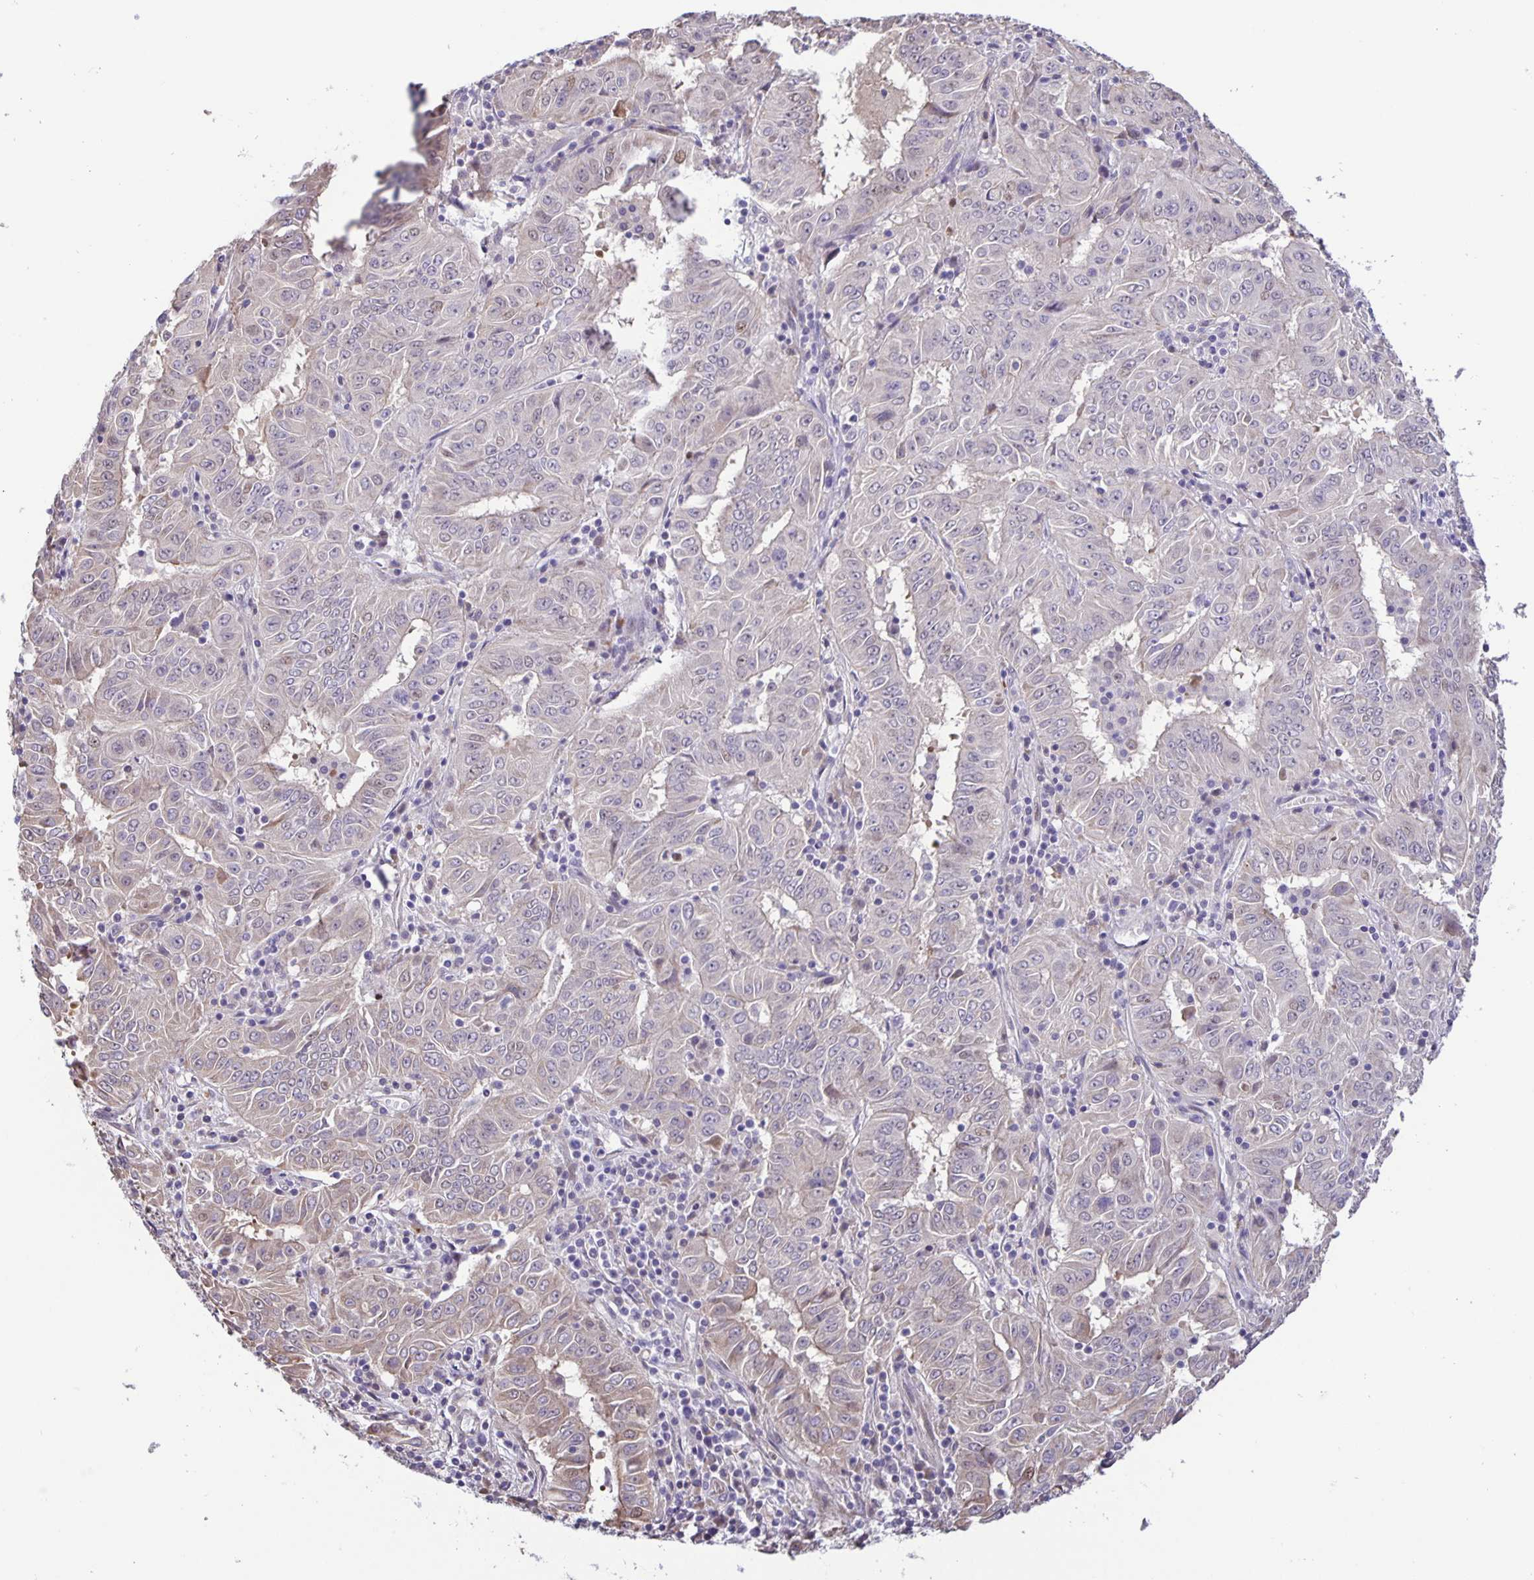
{"staining": {"intensity": "weak", "quantity": "<25%", "location": "cytoplasmic/membranous"}, "tissue": "pancreatic cancer", "cell_type": "Tumor cells", "image_type": "cancer", "snomed": [{"axis": "morphology", "description": "Adenocarcinoma, NOS"}, {"axis": "topography", "description": "Pancreas"}], "caption": "The photomicrograph shows no significant positivity in tumor cells of pancreatic adenocarcinoma. Brightfield microscopy of immunohistochemistry stained with DAB (brown) and hematoxylin (blue), captured at high magnification.", "gene": "MAPK12", "patient": {"sex": "male", "age": 63}}